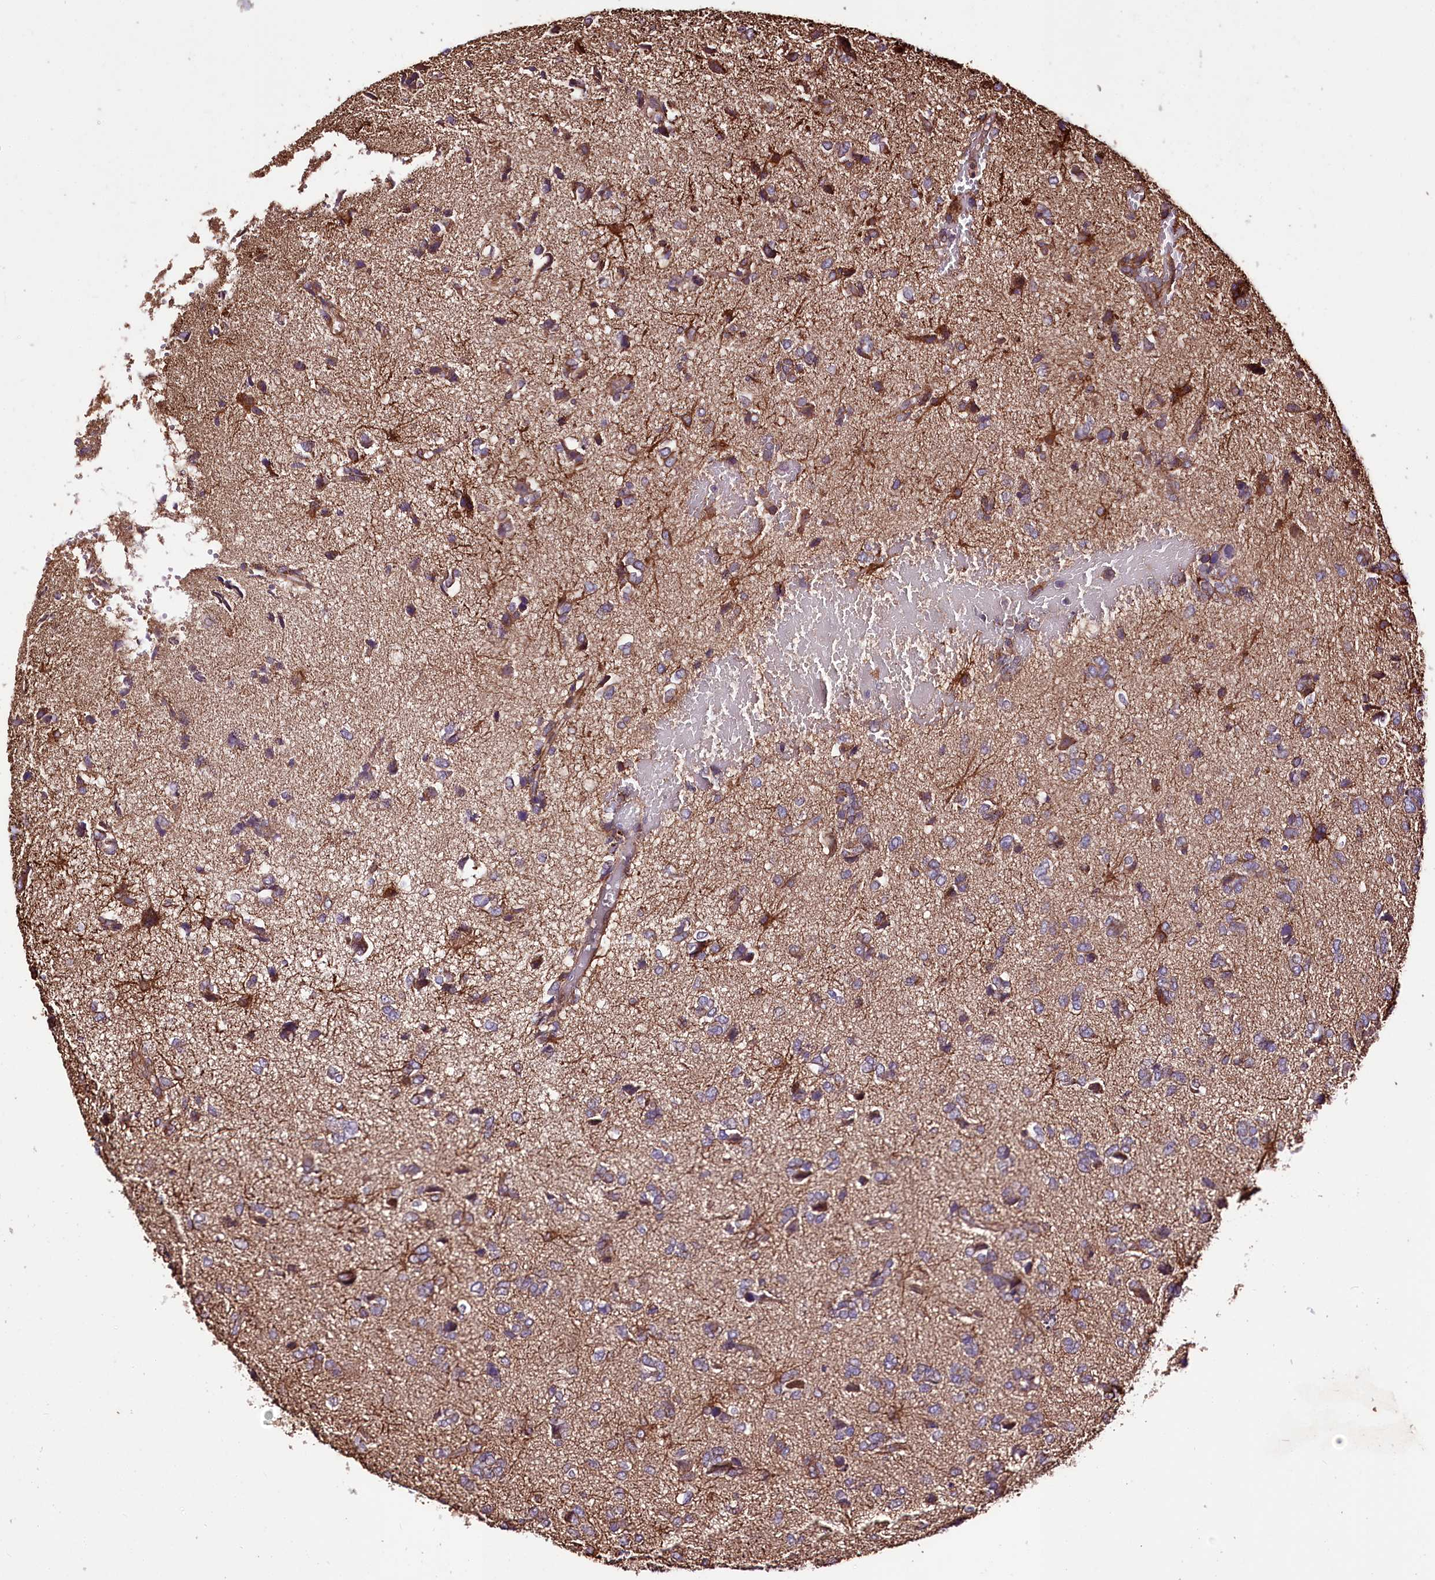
{"staining": {"intensity": "weak", "quantity": ">75%", "location": "cytoplasmic/membranous"}, "tissue": "glioma", "cell_type": "Tumor cells", "image_type": "cancer", "snomed": [{"axis": "morphology", "description": "Glioma, malignant, High grade"}, {"axis": "topography", "description": "Brain"}], "caption": "Immunohistochemistry (IHC) of glioma exhibits low levels of weak cytoplasmic/membranous staining in approximately >75% of tumor cells. Nuclei are stained in blue.", "gene": "WWC1", "patient": {"sex": "female", "age": 59}}